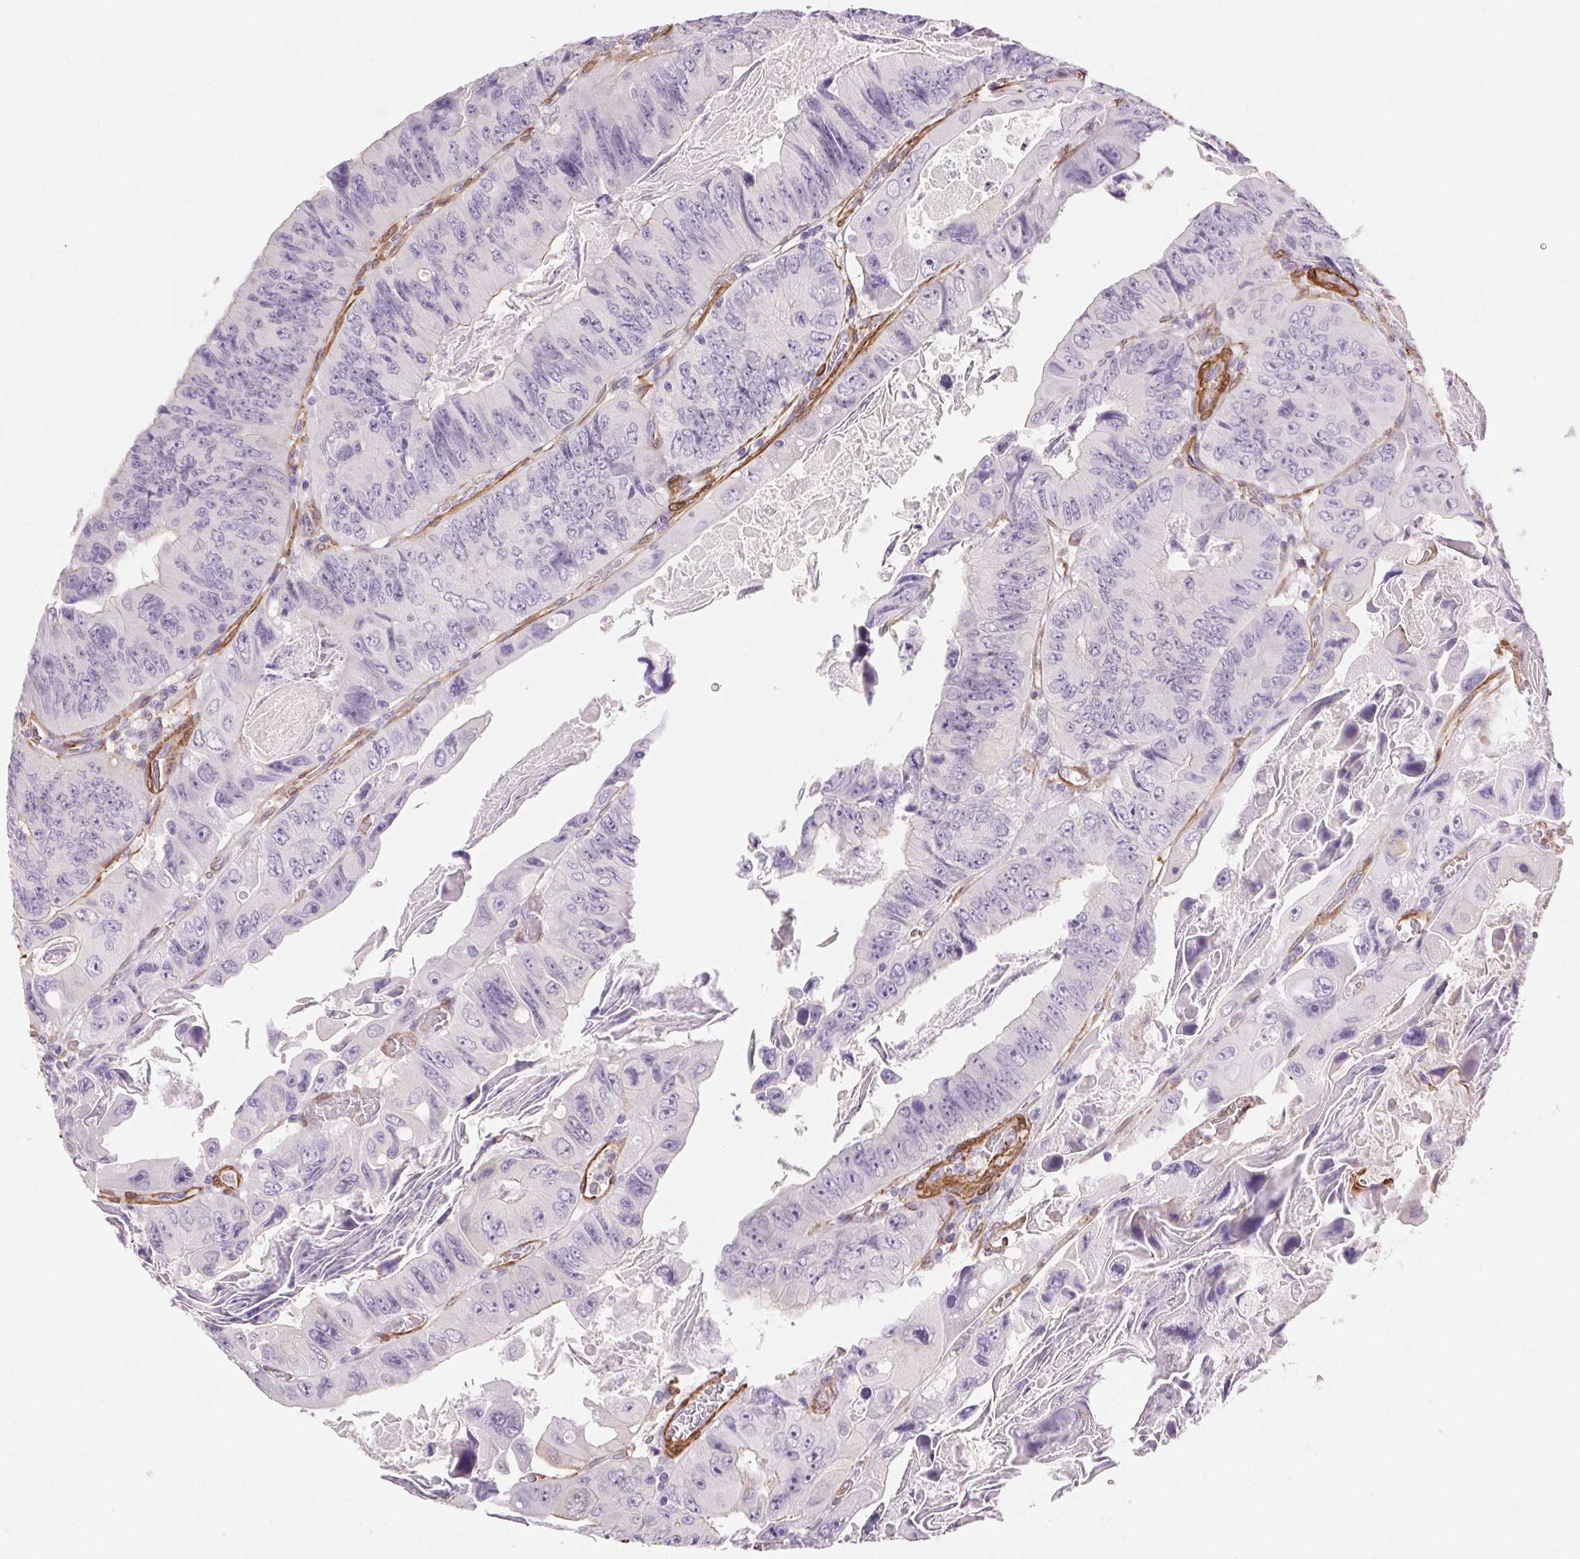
{"staining": {"intensity": "negative", "quantity": "none", "location": "none"}, "tissue": "colorectal cancer", "cell_type": "Tumor cells", "image_type": "cancer", "snomed": [{"axis": "morphology", "description": "Adenocarcinoma, NOS"}, {"axis": "topography", "description": "Colon"}], "caption": "Adenocarcinoma (colorectal) was stained to show a protein in brown. There is no significant staining in tumor cells.", "gene": "GPX8", "patient": {"sex": "female", "age": 84}}